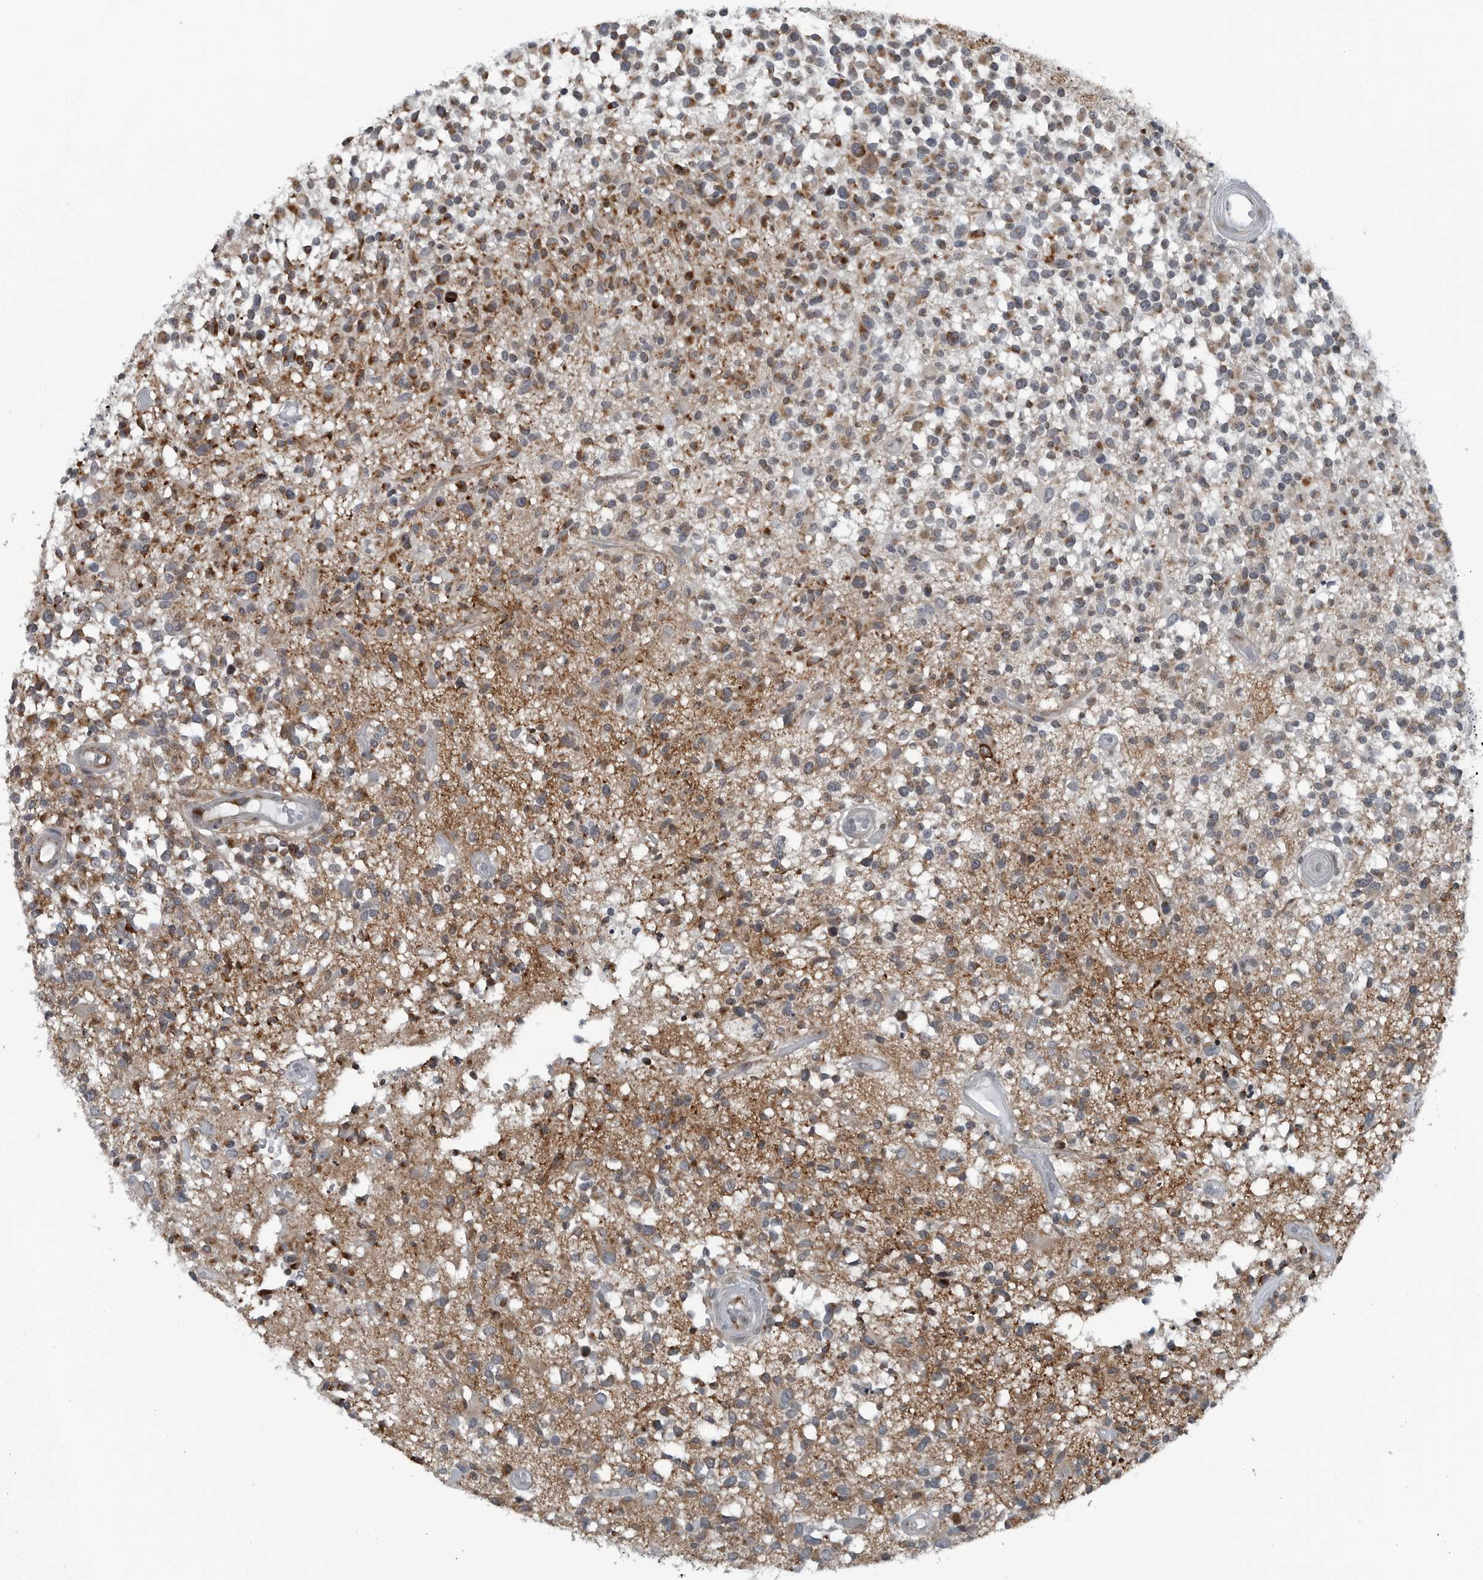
{"staining": {"intensity": "moderate", "quantity": "25%-75%", "location": "cytoplasmic/membranous"}, "tissue": "glioma", "cell_type": "Tumor cells", "image_type": "cancer", "snomed": [{"axis": "morphology", "description": "Glioma, malignant, High grade"}, {"axis": "morphology", "description": "Glioblastoma, NOS"}, {"axis": "topography", "description": "Brain"}], "caption": "An image of high-grade glioma (malignant) stained for a protein demonstrates moderate cytoplasmic/membranous brown staining in tumor cells.", "gene": "GAK", "patient": {"sex": "male", "age": 60}}